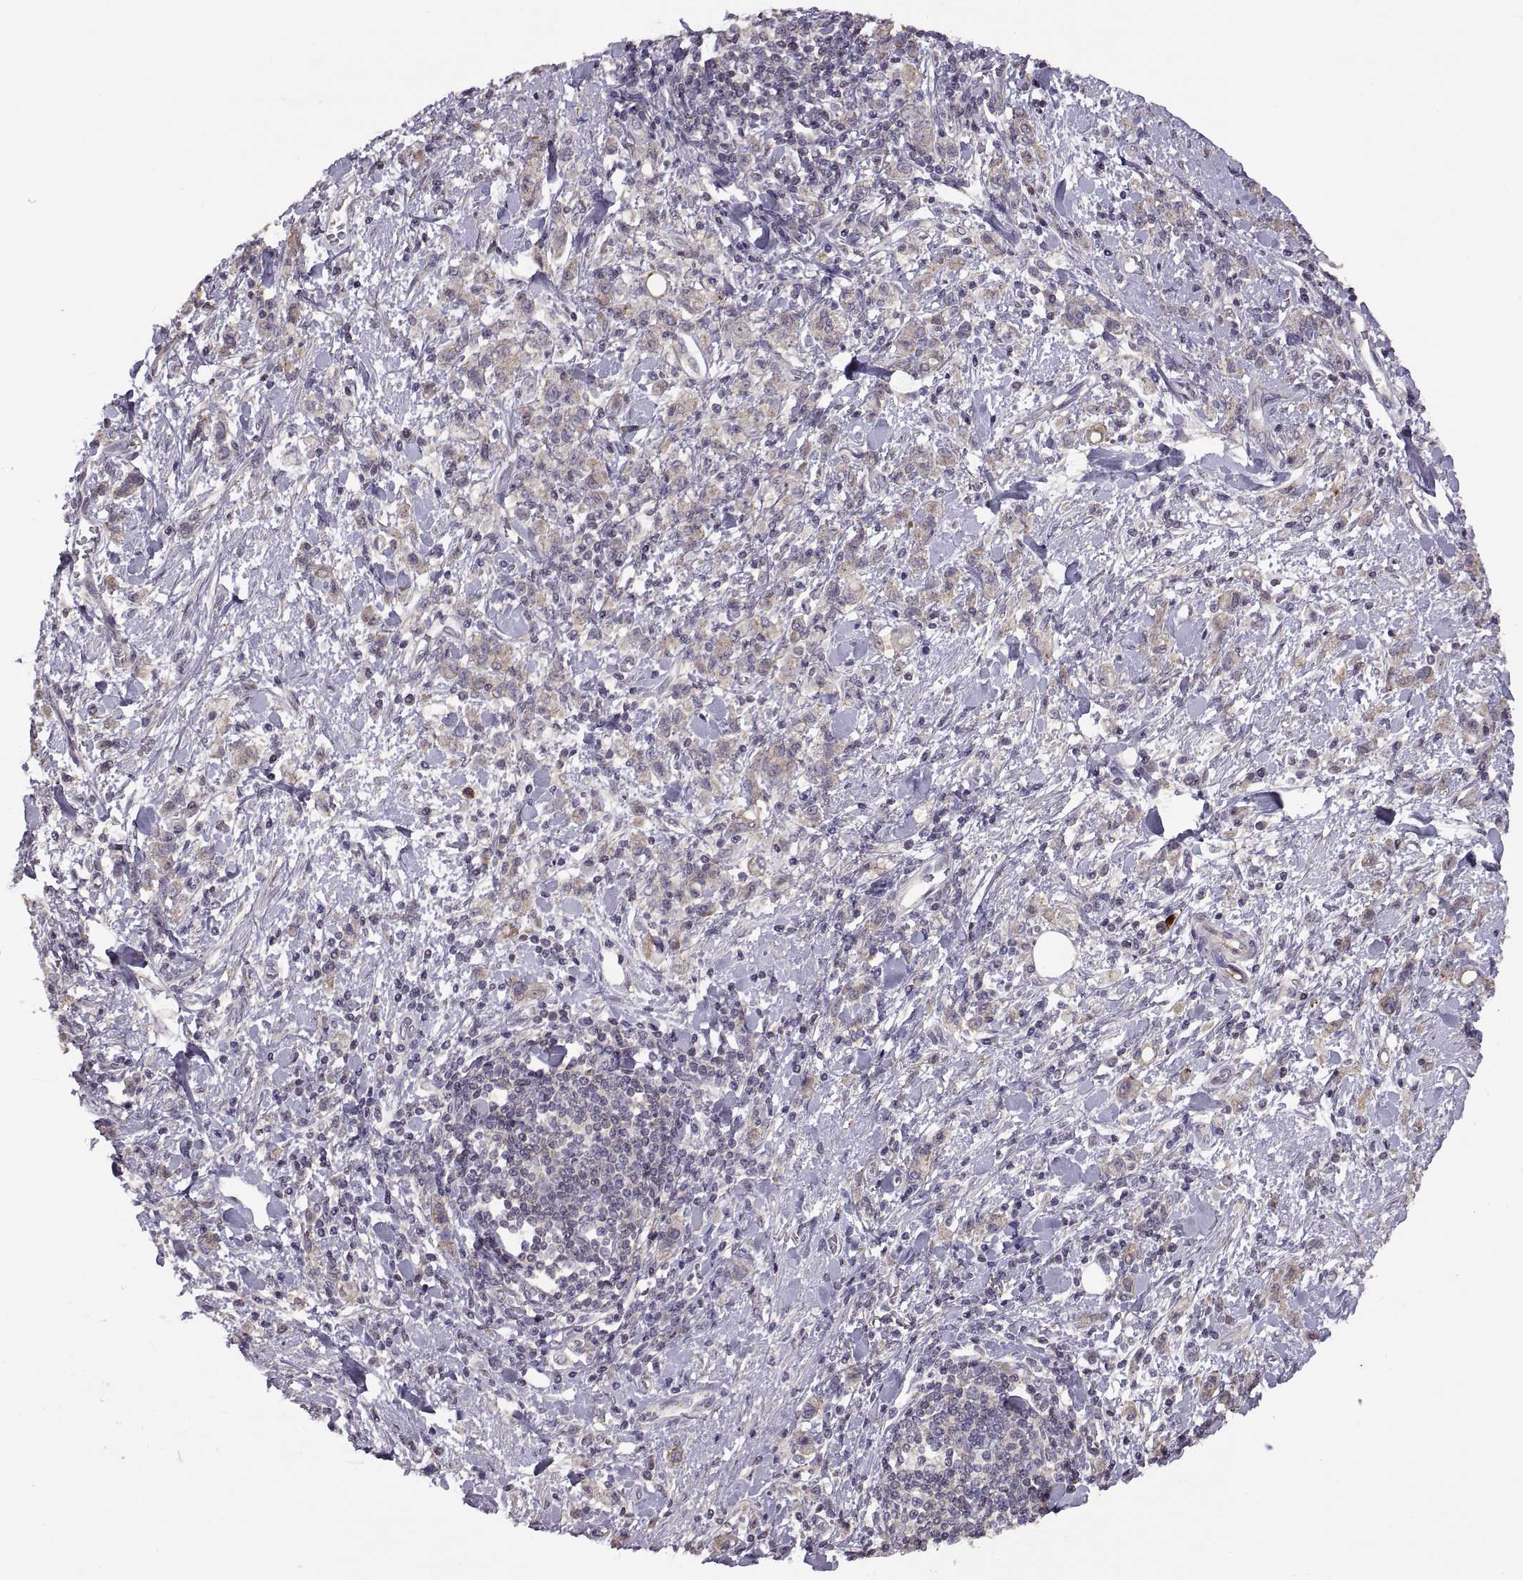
{"staining": {"intensity": "weak", "quantity": "<25%", "location": "cytoplasmic/membranous"}, "tissue": "stomach cancer", "cell_type": "Tumor cells", "image_type": "cancer", "snomed": [{"axis": "morphology", "description": "Adenocarcinoma, NOS"}, {"axis": "topography", "description": "Stomach"}], "caption": "Protein analysis of stomach cancer (adenocarcinoma) displays no significant expression in tumor cells. Nuclei are stained in blue.", "gene": "NMNAT2", "patient": {"sex": "male", "age": 77}}